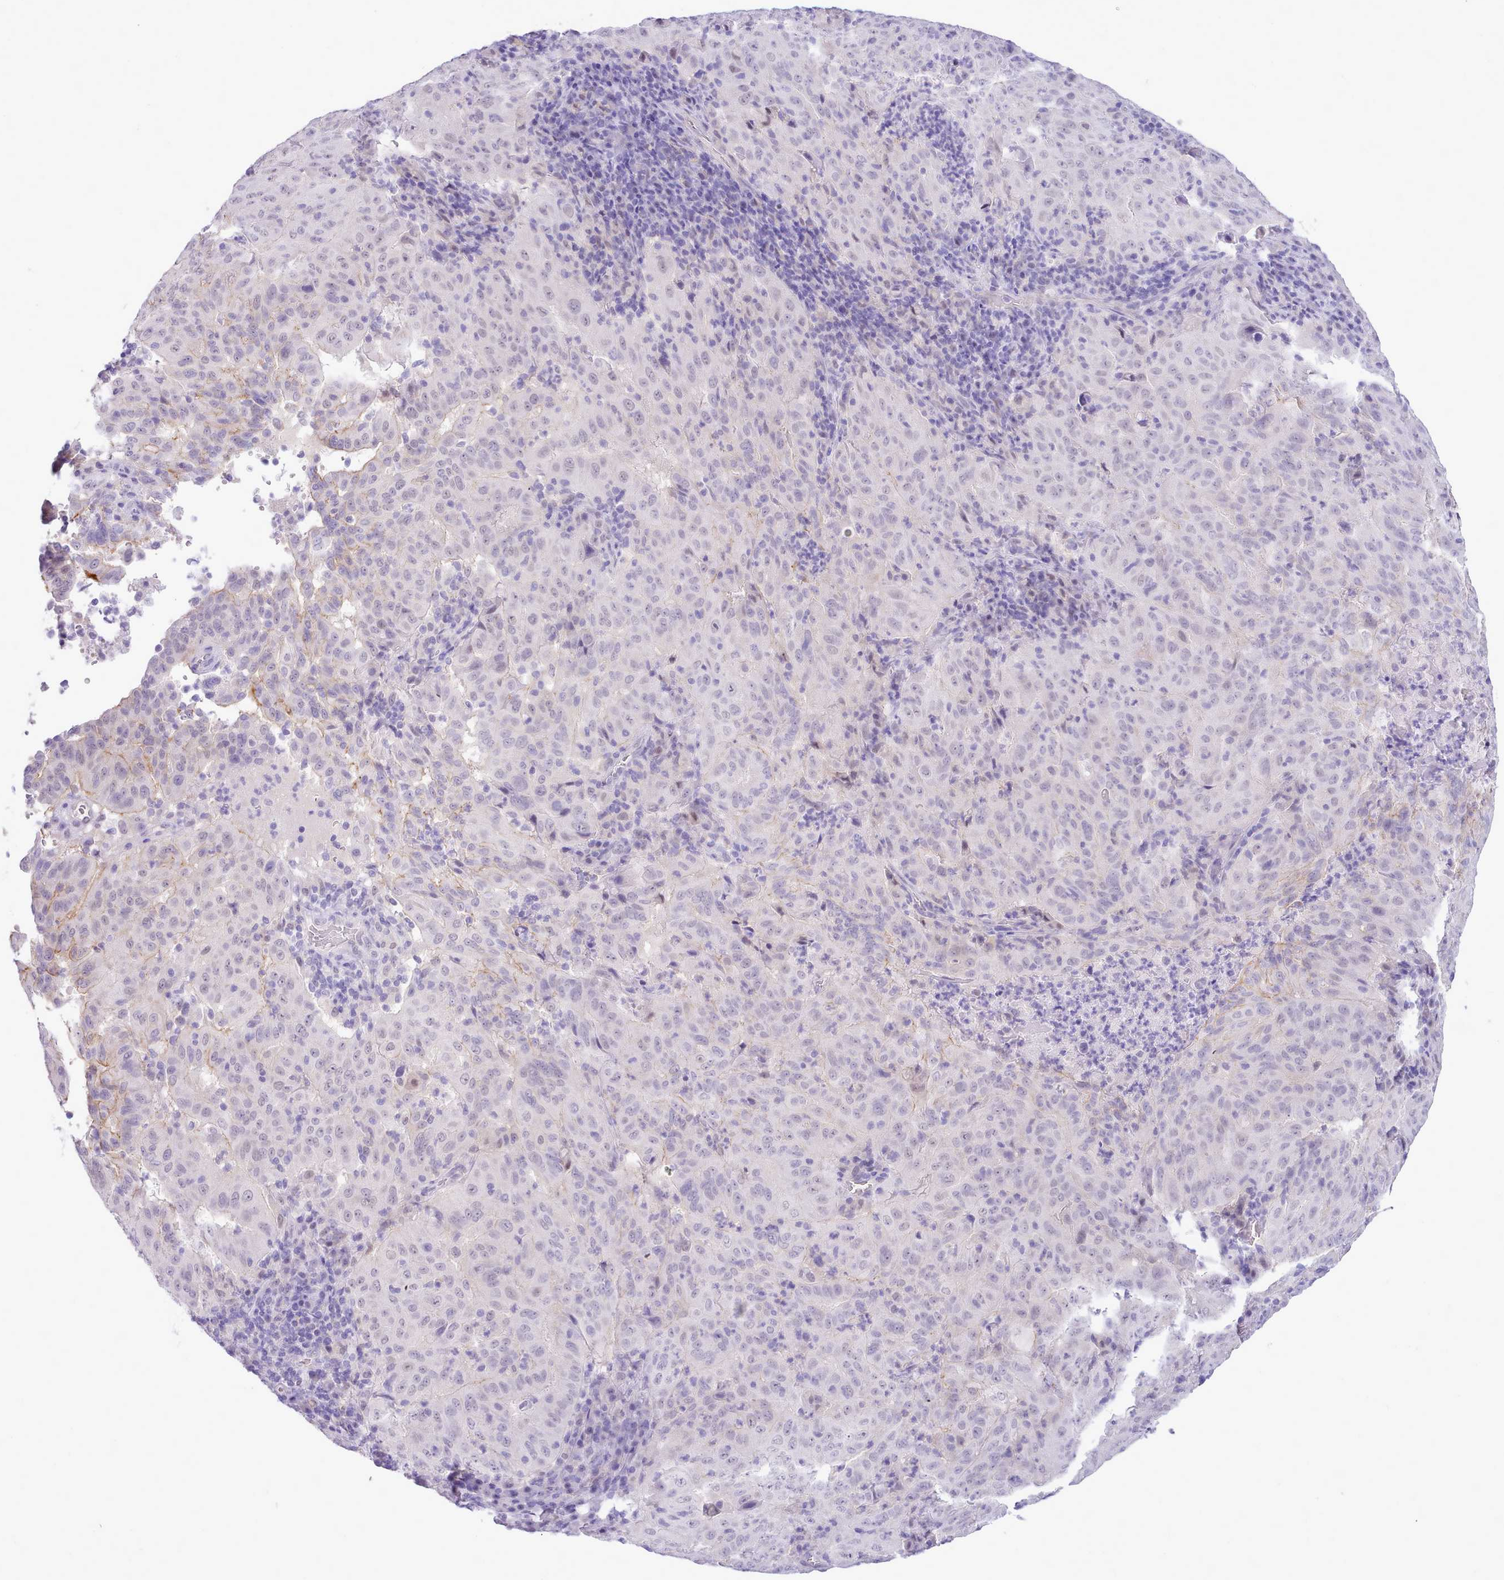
{"staining": {"intensity": "negative", "quantity": "none", "location": "none"}, "tissue": "pancreatic cancer", "cell_type": "Tumor cells", "image_type": "cancer", "snomed": [{"axis": "morphology", "description": "Adenocarcinoma, NOS"}, {"axis": "topography", "description": "Pancreas"}], "caption": "Immunohistochemistry image of neoplastic tissue: human adenocarcinoma (pancreatic) stained with DAB exhibits no significant protein staining in tumor cells. (DAB IHC with hematoxylin counter stain).", "gene": "LRRC37A", "patient": {"sex": "male", "age": 63}}